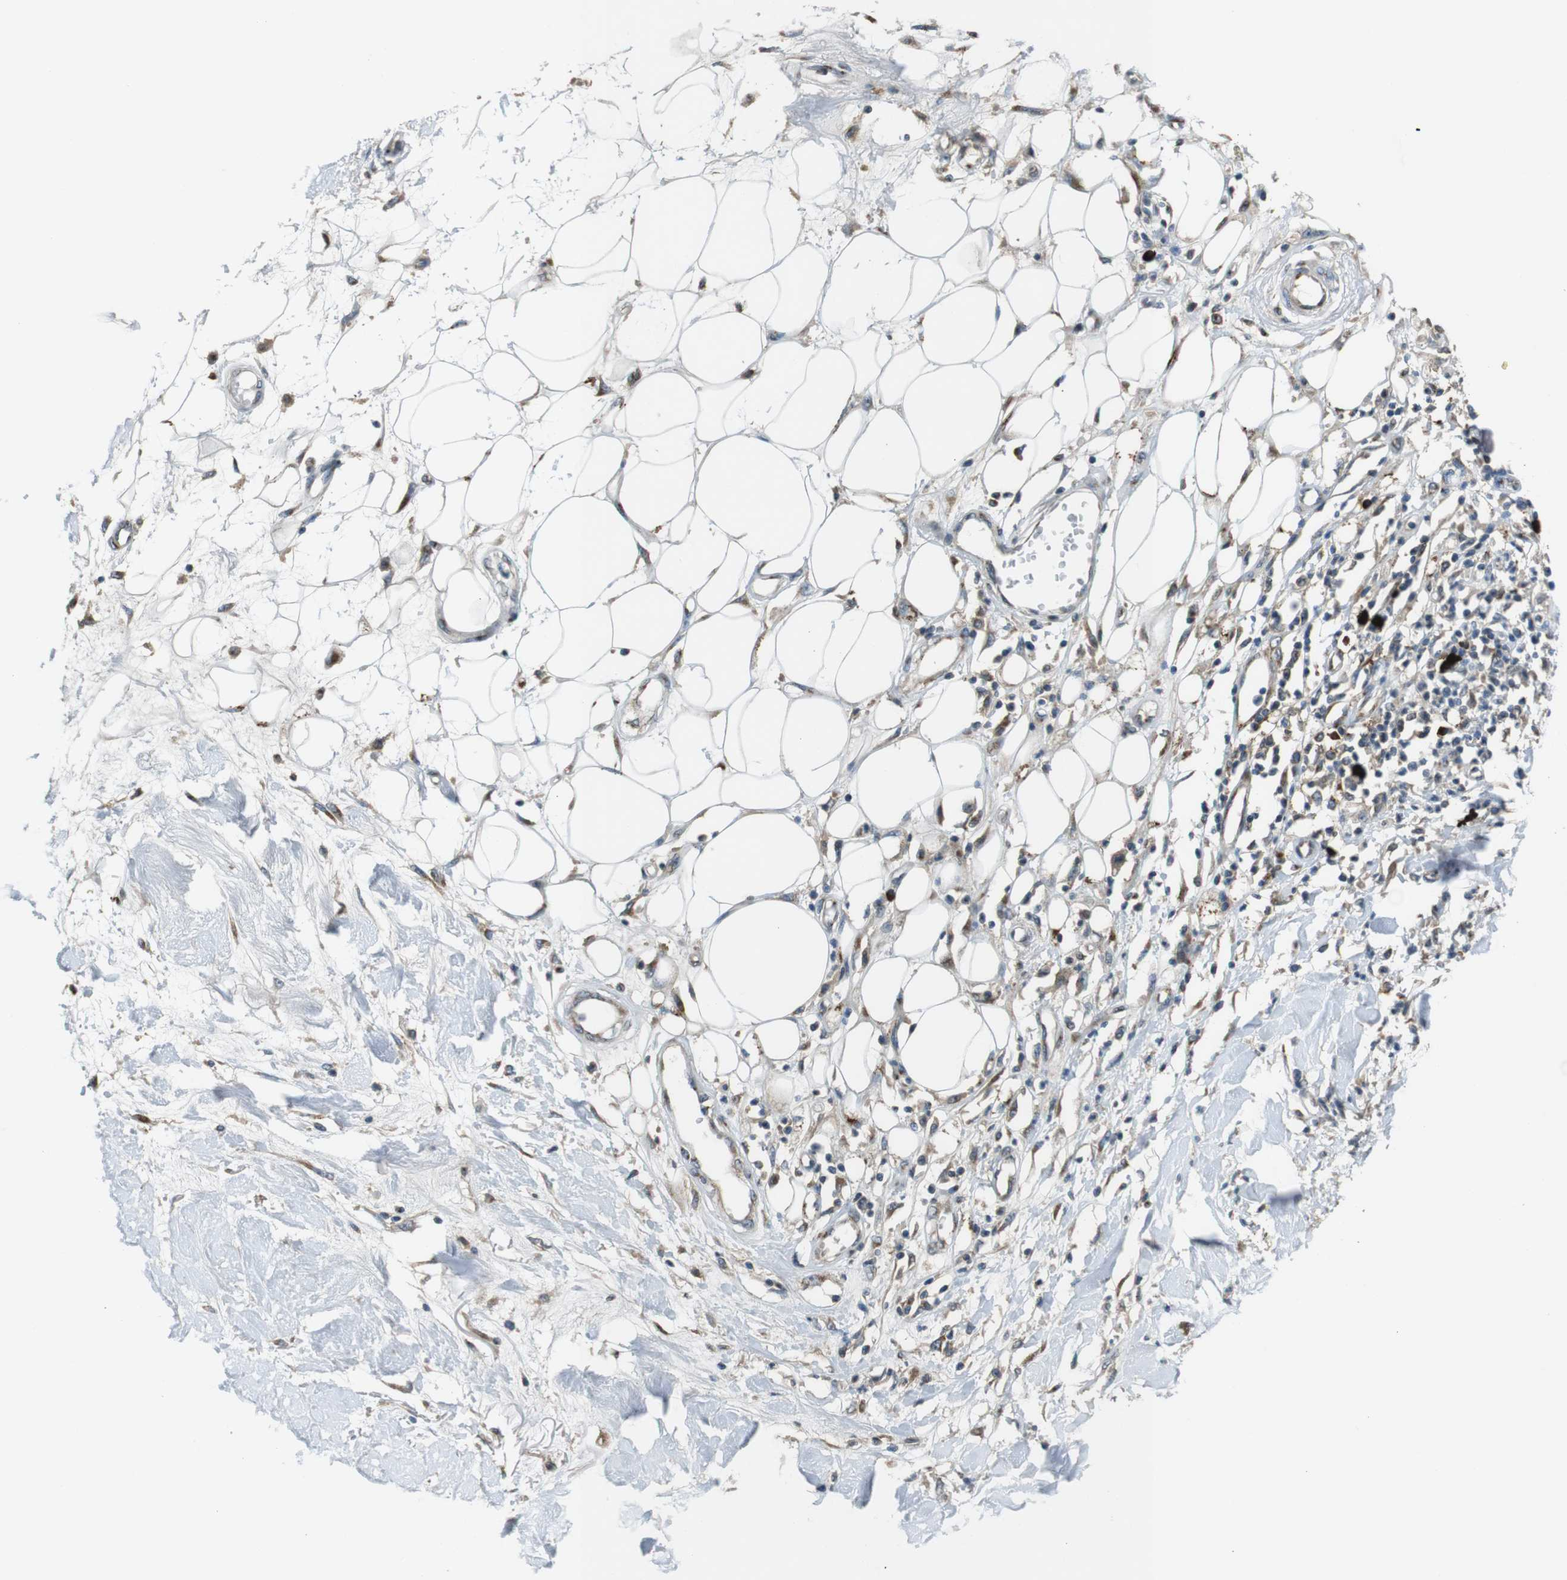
{"staining": {"intensity": "moderate", "quantity": "25%-75%", "location": "cytoplasmic/membranous"}, "tissue": "adipose tissue", "cell_type": "Adipocytes", "image_type": "normal", "snomed": [{"axis": "morphology", "description": "Normal tissue, NOS"}, {"axis": "morphology", "description": "Squamous cell carcinoma, NOS"}, {"axis": "topography", "description": "Skin"}, {"axis": "topography", "description": "Peripheral nerve tissue"}], "caption": "Immunohistochemical staining of benign adipose tissue exhibits 25%-75% levels of moderate cytoplasmic/membranous protein positivity in about 25%-75% of adipocytes. (DAB = brown stain, brightfield microscopy at high magnification).", "gene": "ZFPL1", "patient": {"sex": "male", "age": 83}}